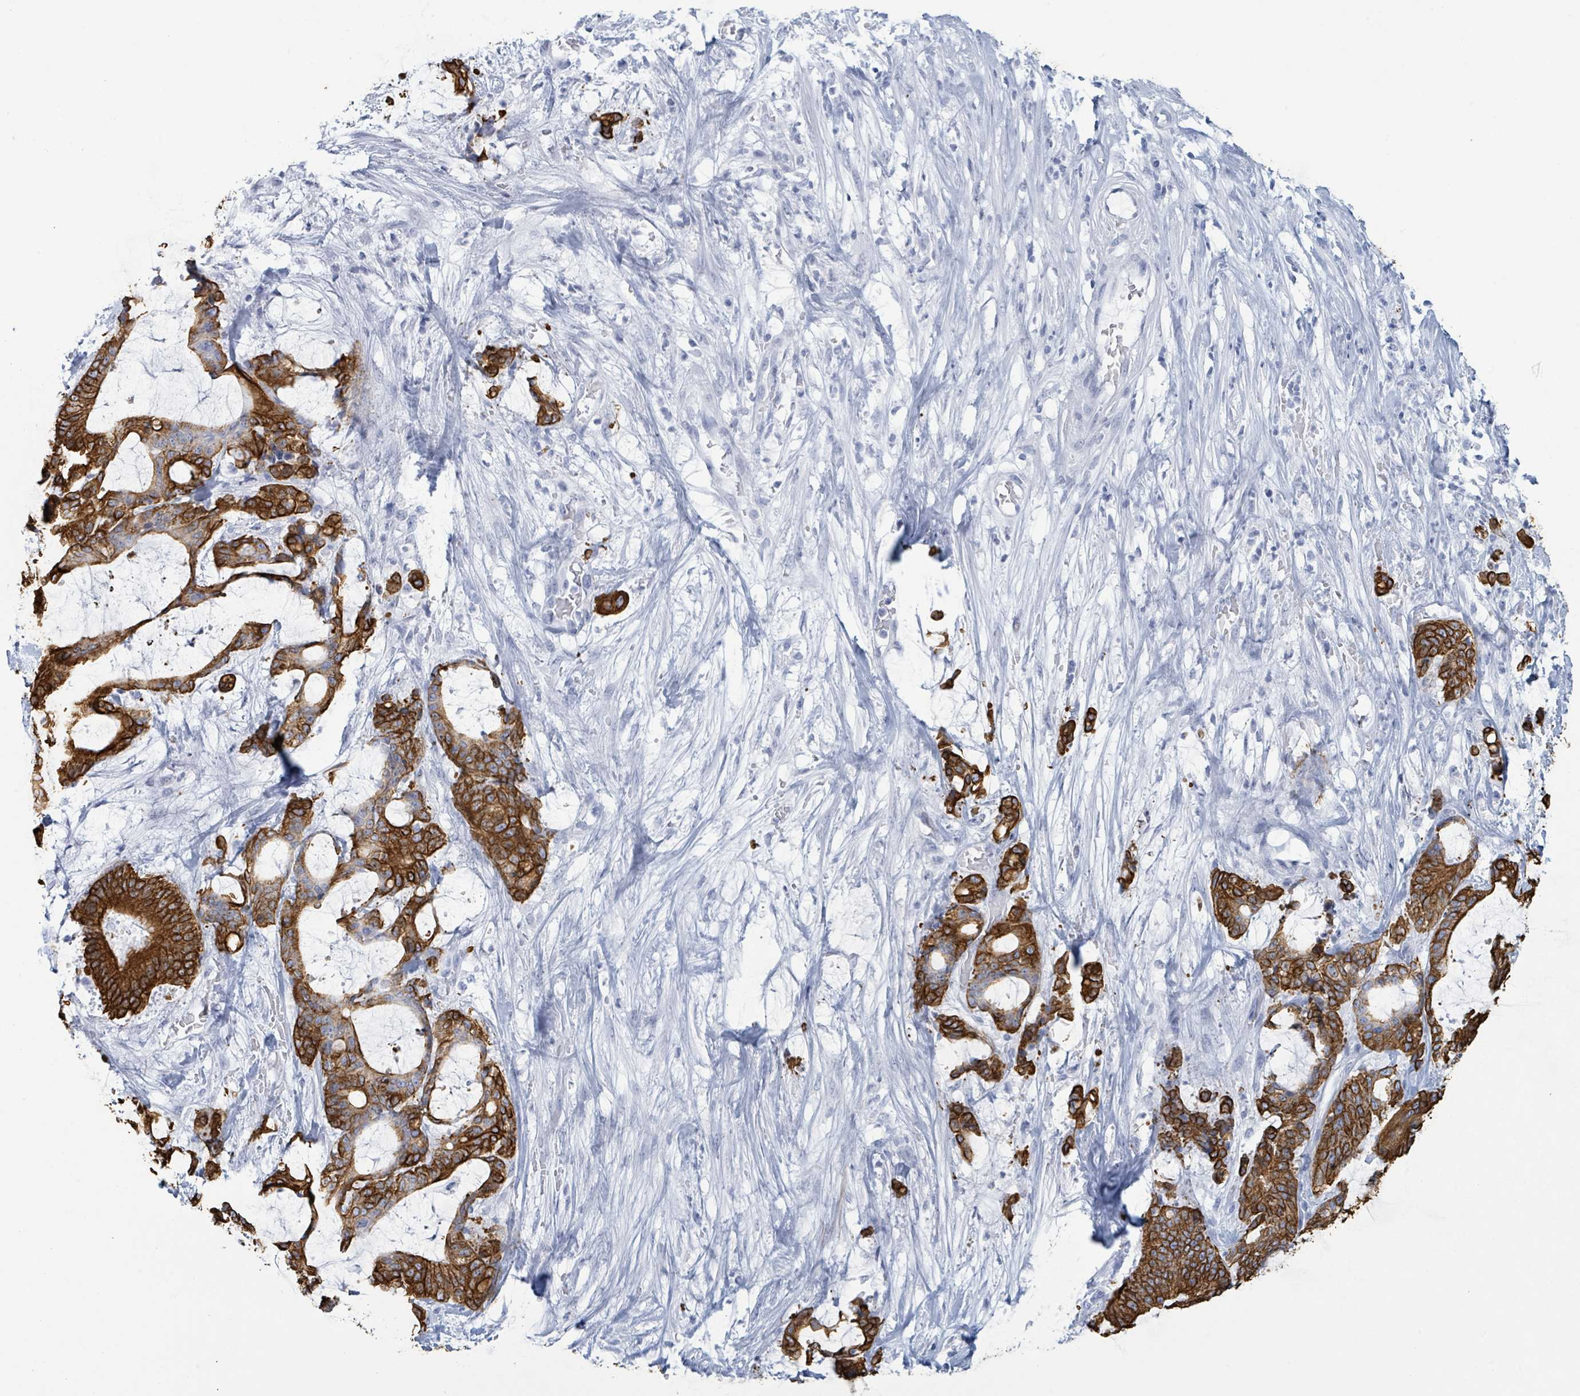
{"staining": {"intensity": "strong", "quantity": ">75%", "location": "cytoplasmic/membranous"}, "tissue": "liver cancer", "cell_type": "Tumor cells", "image_type": "cancer", "snomed": [{"axis": "morphology", "description": "Normal tissue, NOS"}, {"axis": "morphology", "description": "Cholangiocarcinoma"}, {"axis": "topography", "description": "Liver"}, {"axis": "topography", "description": "Peripheral nerve tissue"}], "caption": "Cholangiocarcinoma (liver) tissue shows strong cytoplasmic/membranous staining in approximately >75% of tumor cells, visualized by immunohistochemistry.", "gene": "KRT8", "patient": {"sex": "female", "age": 73}}